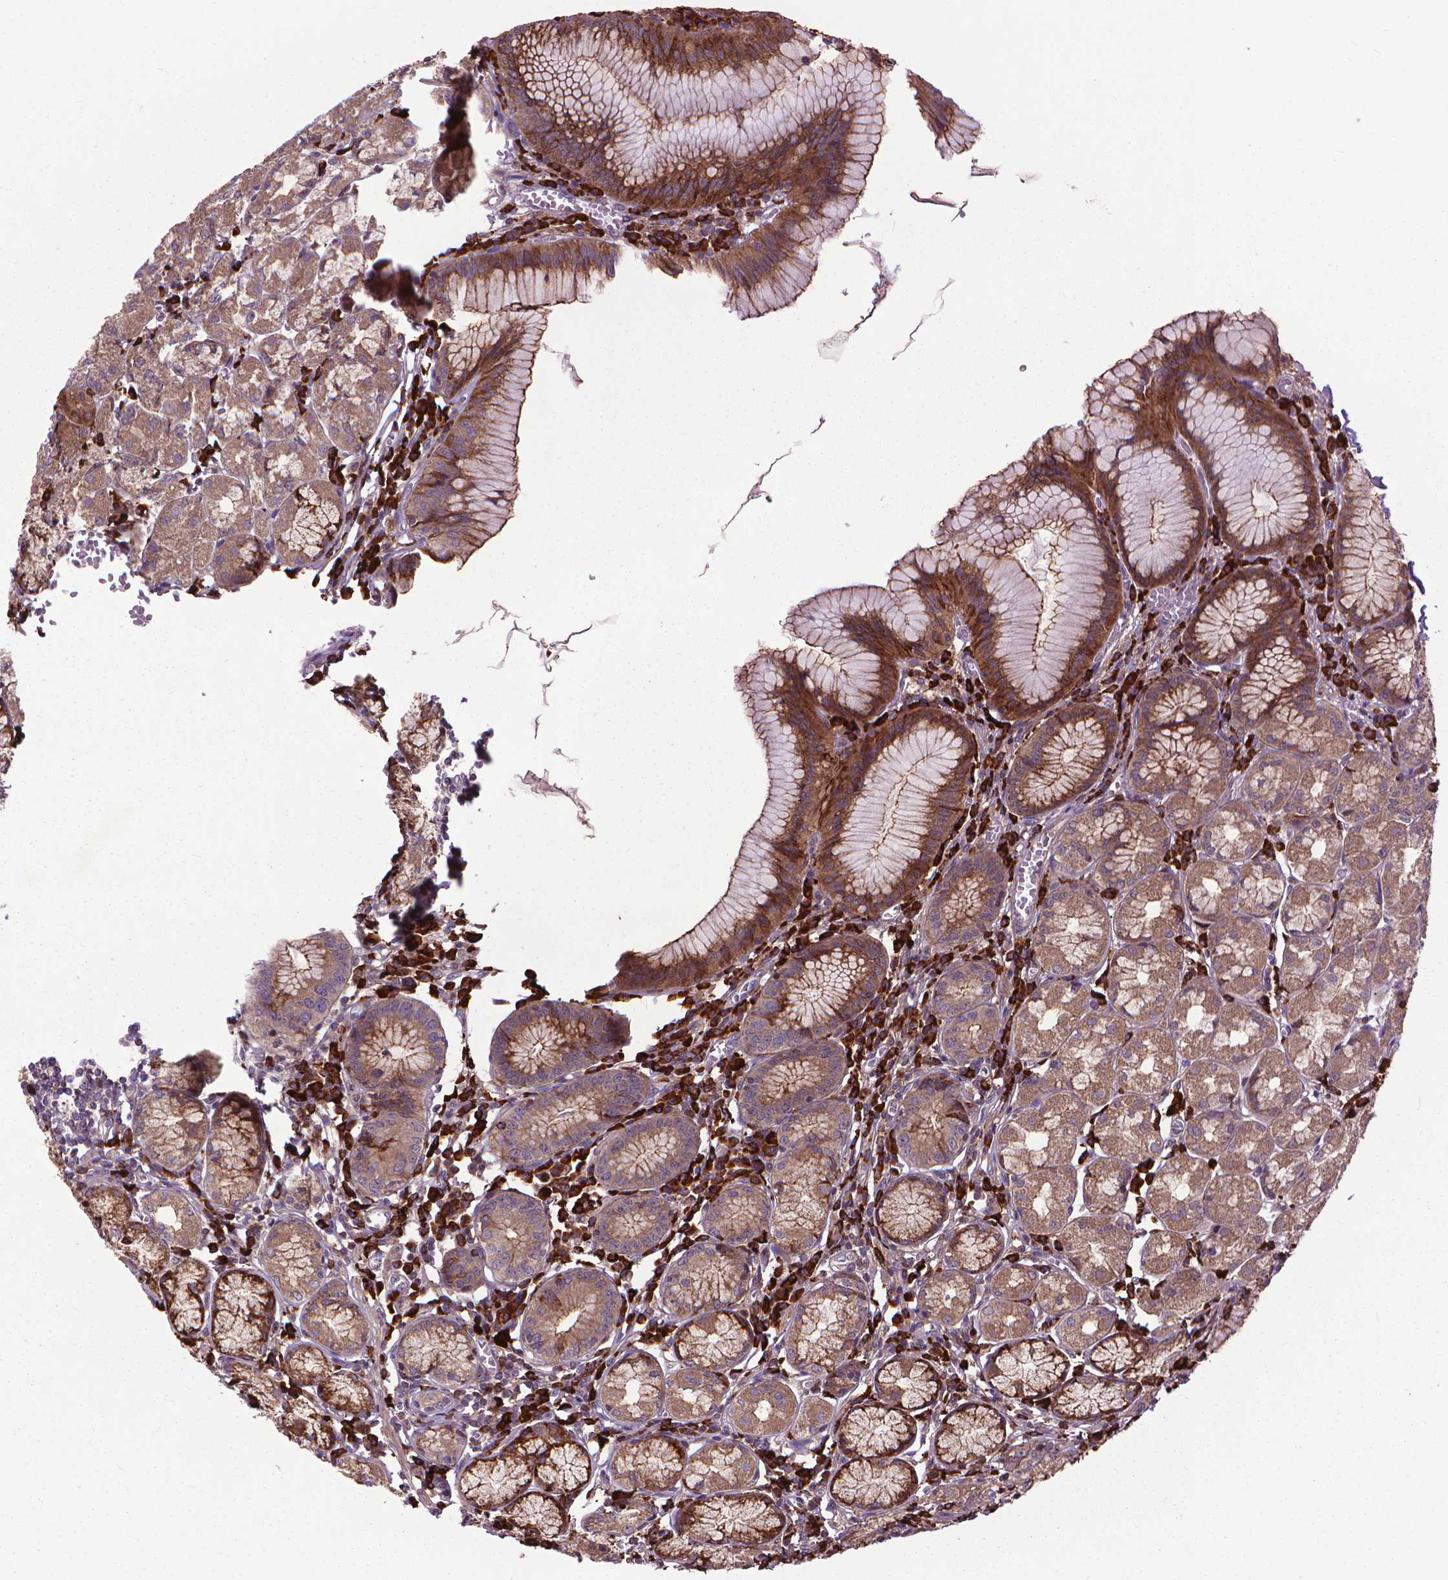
{"staining": {"intensity": "moderate", "quantity": ">75%", "location": "cytoplasmic/membranous"}, "tissue": "stomach", "cell_type": "Glandular cells", "image_type": "normal", "snomed": [{"axis": "morphology", "description": "Normal tissue, NOS"}, {"axis": "topography", "description": "Stomach"}], "caption": "Immunohistochemistry of unremarkable human stomach shows medium levels of moderate cytoplasmic/membranous expression in about >75% of glandular cells.", "gene": "MYH14", "patient": {"sex": "male", "age": 55}}